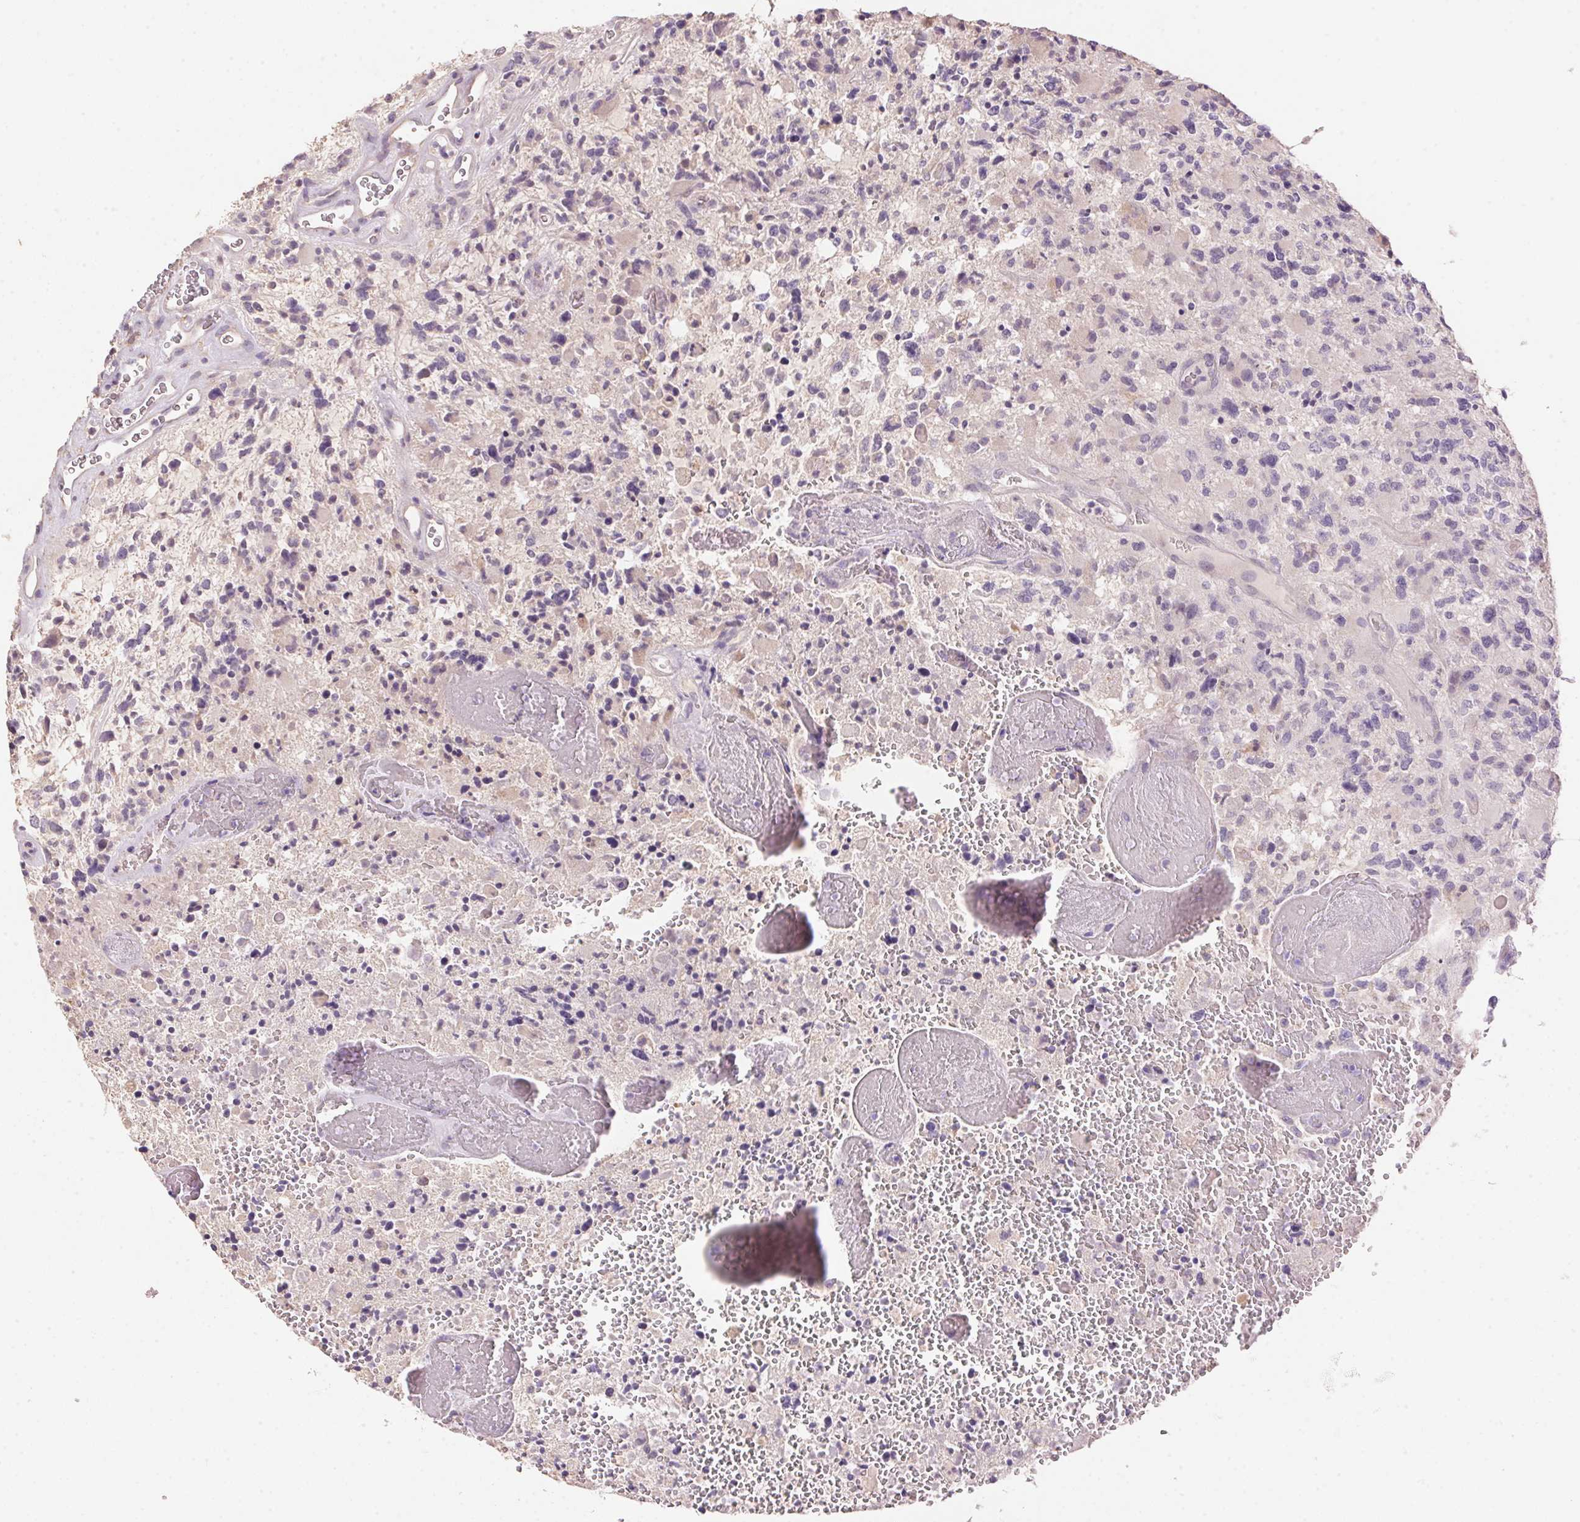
{"staining": {"intensity": "negative", "quantity": "none", "location": "none"}, "tissue": "glioma", "cell_type": "Tumor cells", "image_type": "cancer", "snomed": [{"axis": "morphology", "description": "Glioma, malignant, High grade"}, {"axis": "topography", "description": "Brain"}], "caption": "This is an immunohistochemistry photomicrograph of glioma. There is no positivity in tumor cells.", "gene": "LYZL6", "patient": {"sex": "female", "age": 71}}